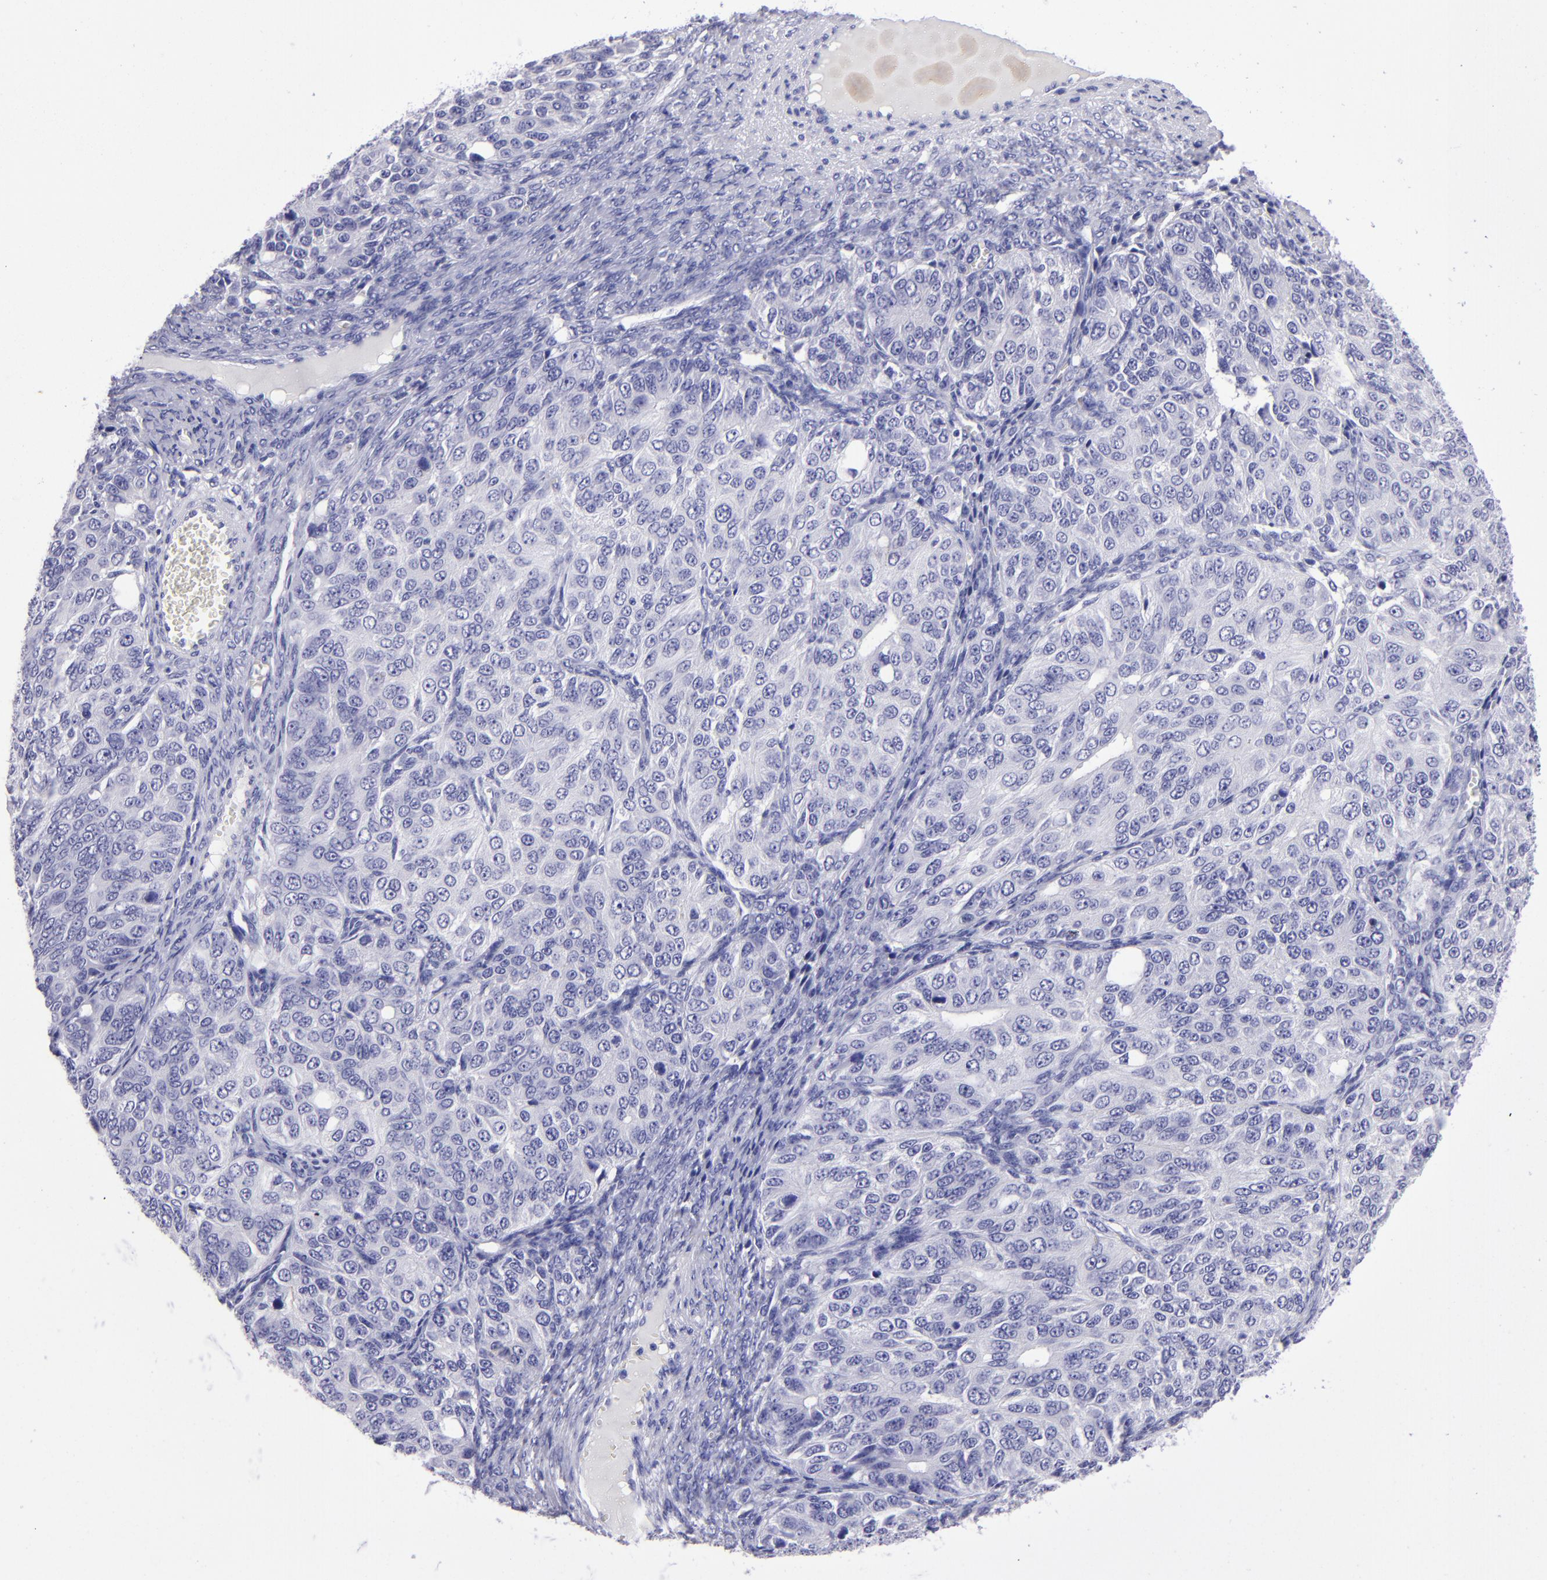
{"staining": {"intensity": "negative", "quantity": "none", "location": "none"}, "tissue": "ovarian cancer", "cell_type": "Tumor cells", "image_type": "cancer", "snomed": [{"axis": "morphology", "description": "Carcinoma, endometroid"}, {"axis": "topography", "description": "Ovary"}], "caption": "There is no significant expression in tumor cells of endometroid carcinoma (ovarian). Nuclei are stained in blue.", "gene": "TYRP1", "patient": {"sex": "female", "age": 51}}